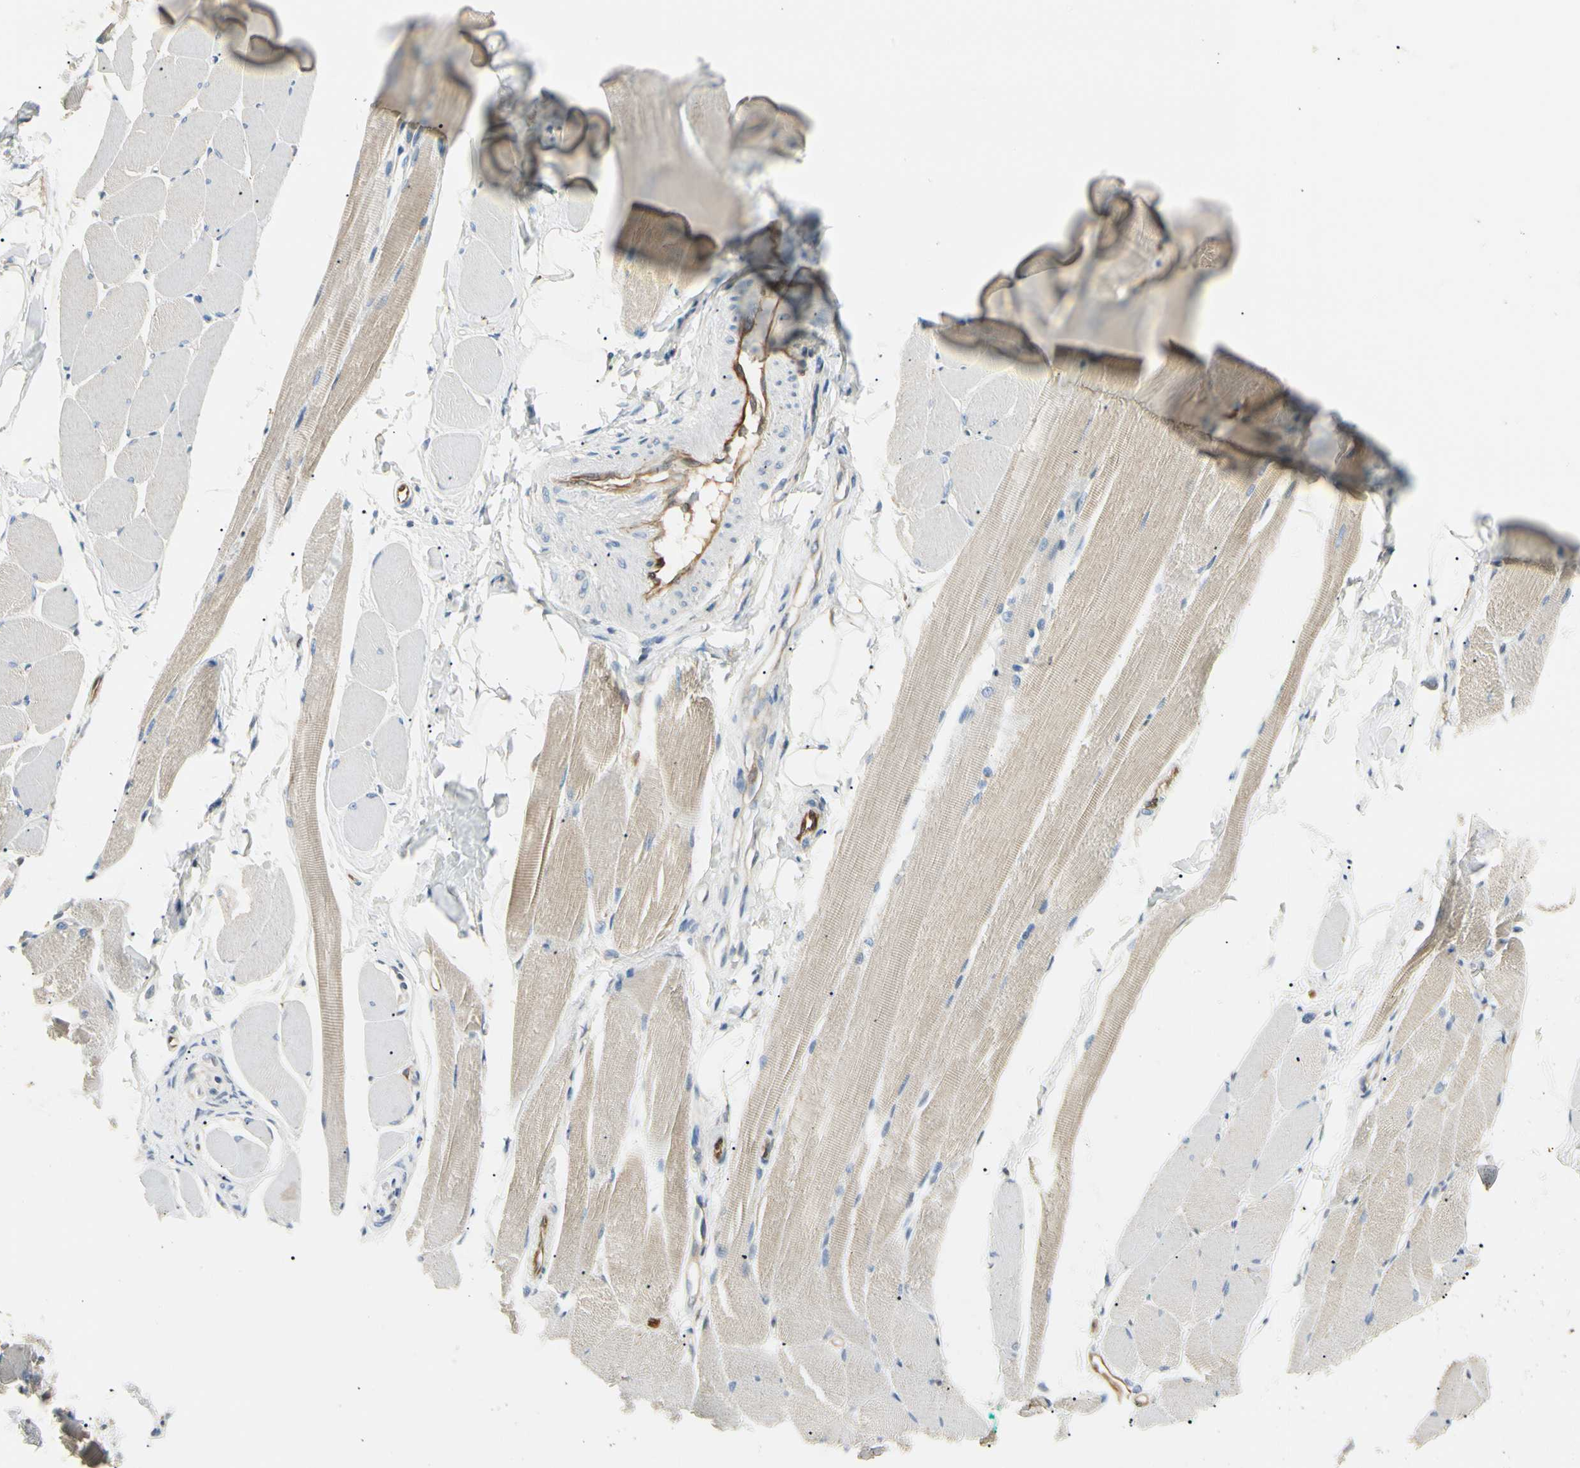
{"staining": {"intensity": "weak", "quantity": "25%-75%", "location": "cytoplasmic/membranous"}, "tissue": "skeletal muscle", "cell_type": "Myocytes", "image_type": "normal", "snomed": [{"axis": "morphology", "description": "Normal tissue, NOS"}, {"axis": "topography", "description": "Skeletal muscle"}, {"axis": "topography", "description": "Peripheral nerve tissue"}], "caption": "This image shows normal skeletal muscle stained with immunohistochemistry to label a protein in brown. The cytoplasmic/membranous of myocytes show weak positivity for the protein. Nuclei are counter-stained blue.", "gene": "LPCAT2", "patient": {"sex": "female", "age": 84}}